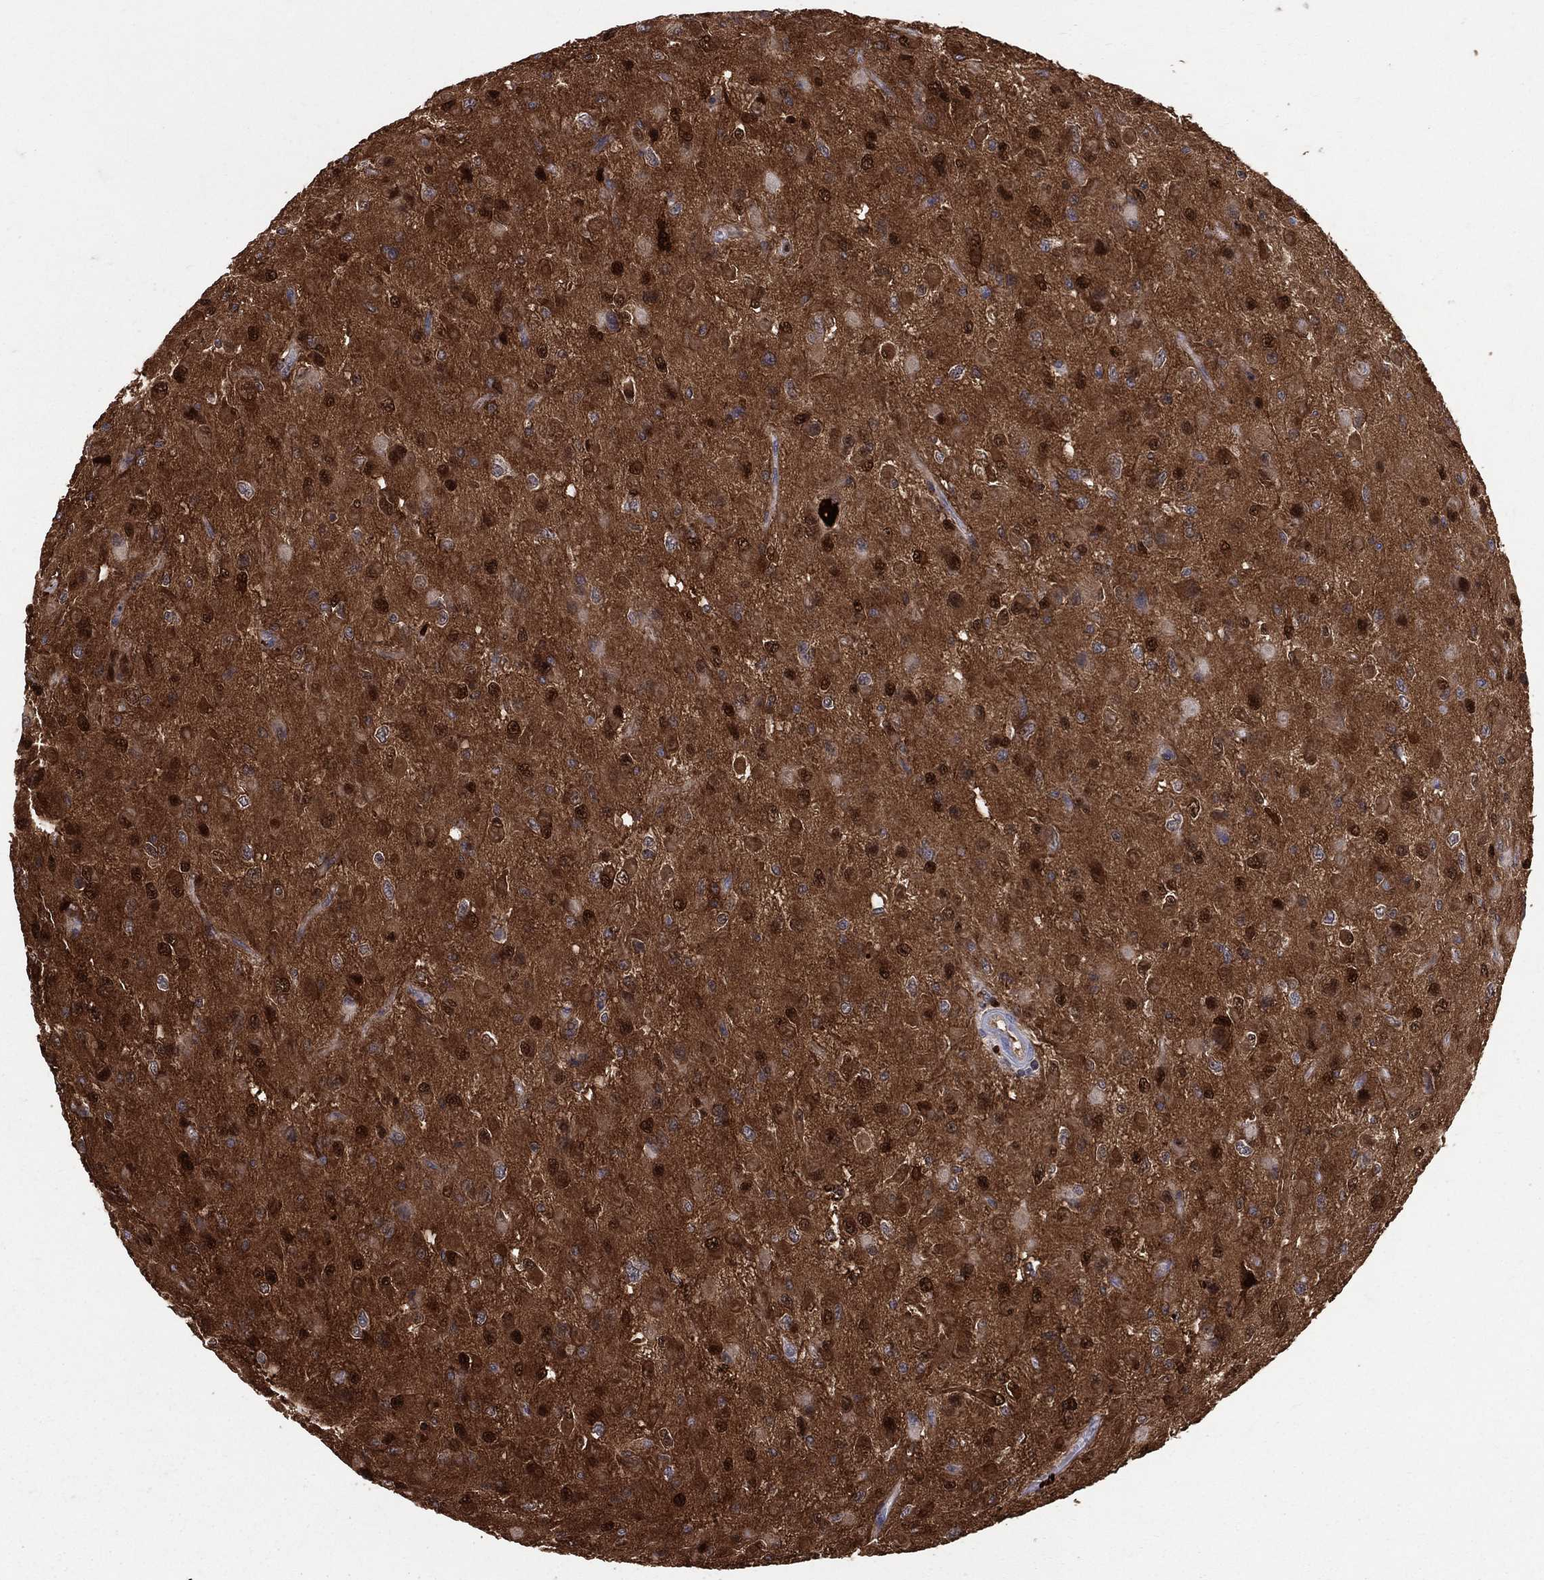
{"staining": {"intensity": "strong", "quantity": ">75%", "location": "cytoplasmic/membranous,nuclear"}, "tissue": "glioma", "cell_type": "Tumor cells", "image_type": "cancer", "snomed": [{"axis": "morphology", "description": "Glioma, malignant, High grade"}, {"axis": "topography", "description": "Cerebral cortex"}], "caption": "Immunohistochemistry staining of high-grade glioma (malignant), which reveals high levels of strong cytoplasmic/membranous and nuclear staining in approximately >75% of tumor cells indicating strong cytoplasmic/membranous and nuclear protein positivity. The staining was performed using DAB (brown) for protein detection and nuclei were counterstained in hematoxylin (blue).", "gene": "ENO1", "patient": {"sex": "male", "age": 35}}